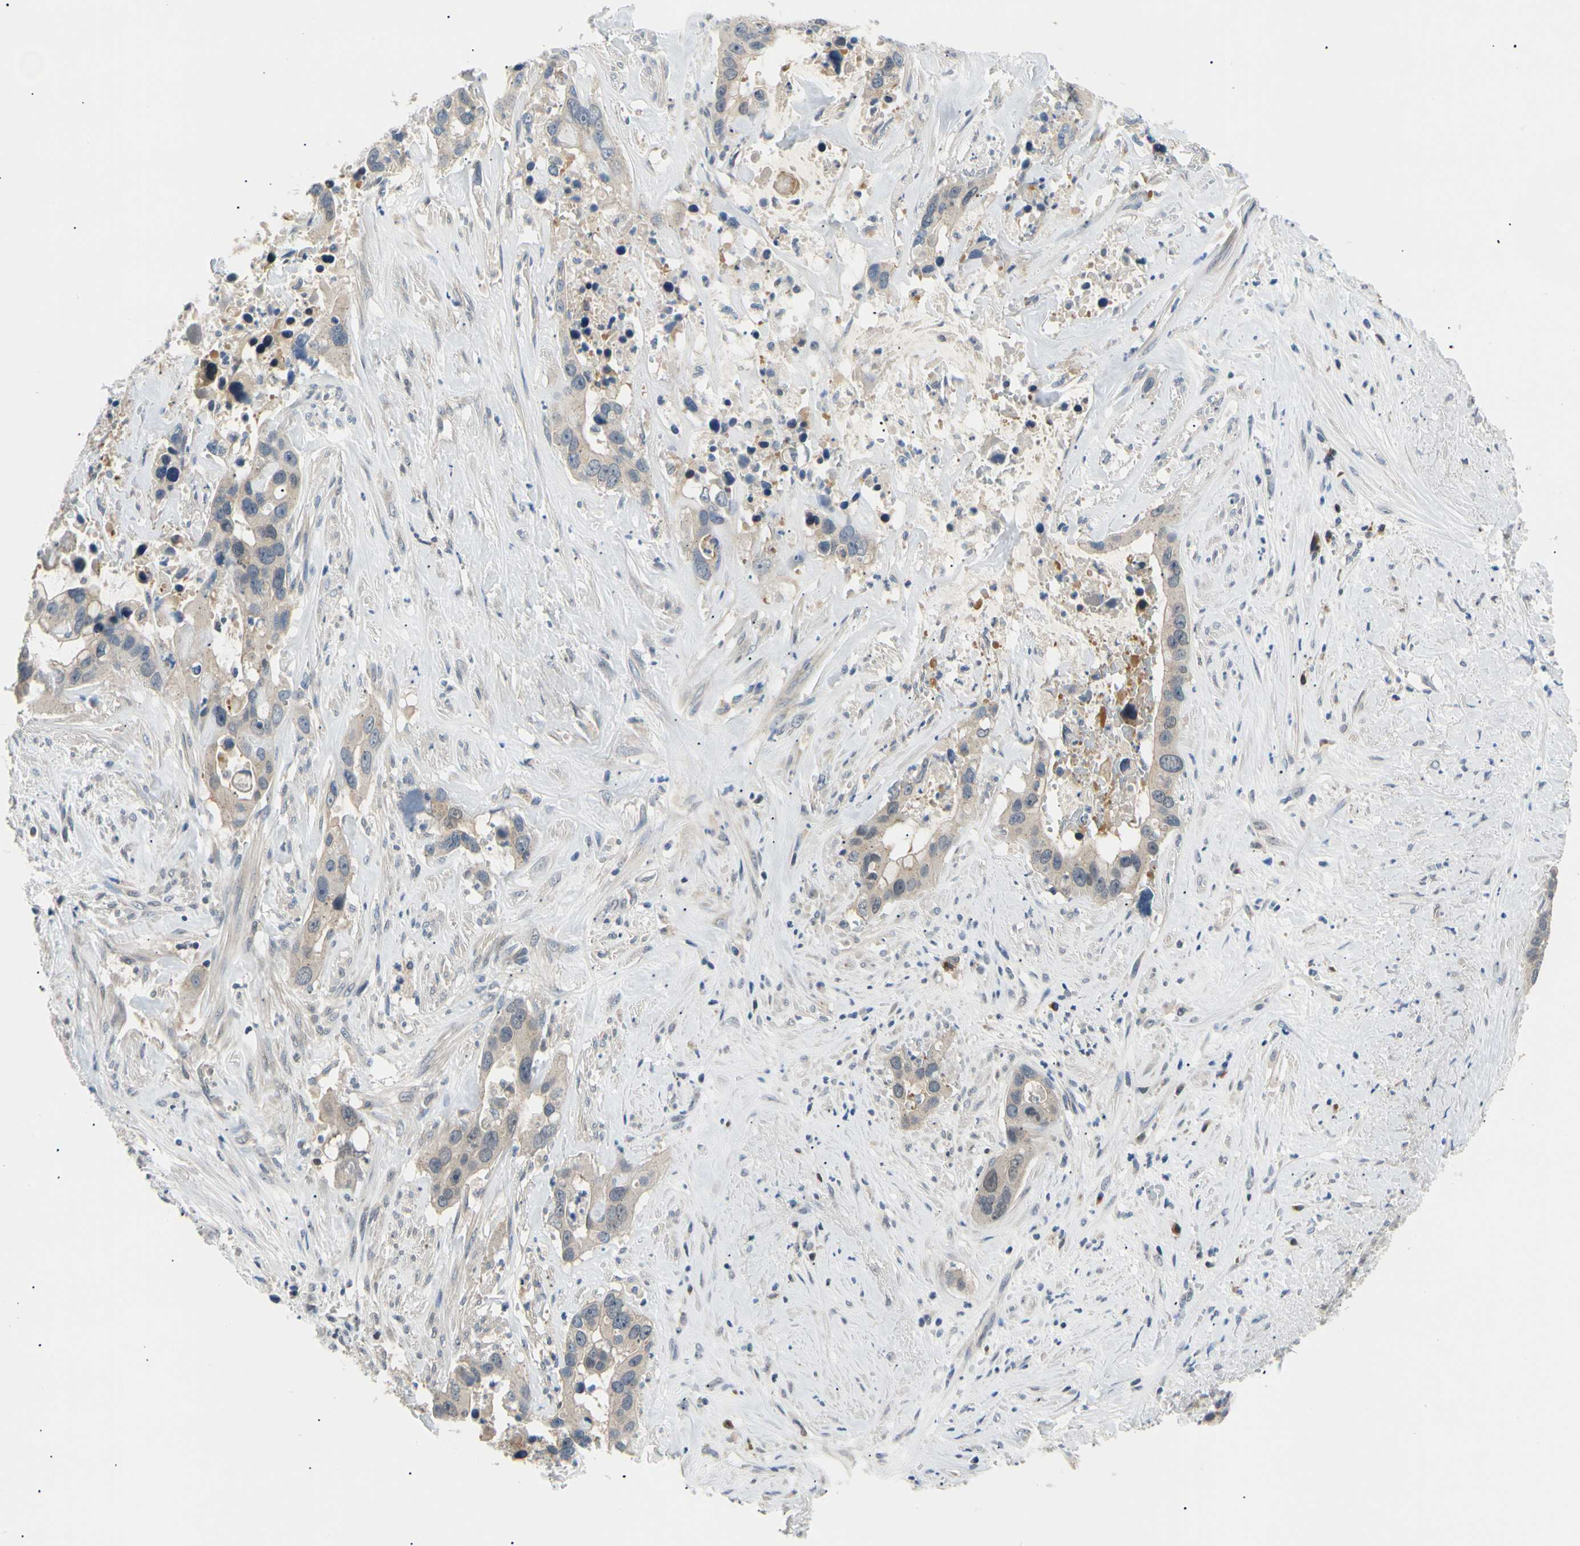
{"staining": {"intensity": "weak", "quantity": "25%-75%", "location": "cytoplasmic/membranous"}, "tissue": "liver cancer", "cell_type": "Tumor cells", "image_type": "cancer", "snomed": [{"axis": "morphology", "description": "Cholangiocarcinoma"}, {"axis": "topography", "description": "Liver"}], "caption": "There is low levels of weak cytoplasmic/membranous staining in tumor cells of liver cancer, as demonstrated by immunohistochemical staining (brown color).", "gene": "SEC23B", "patient": {"sex": "female", "age": 65}}